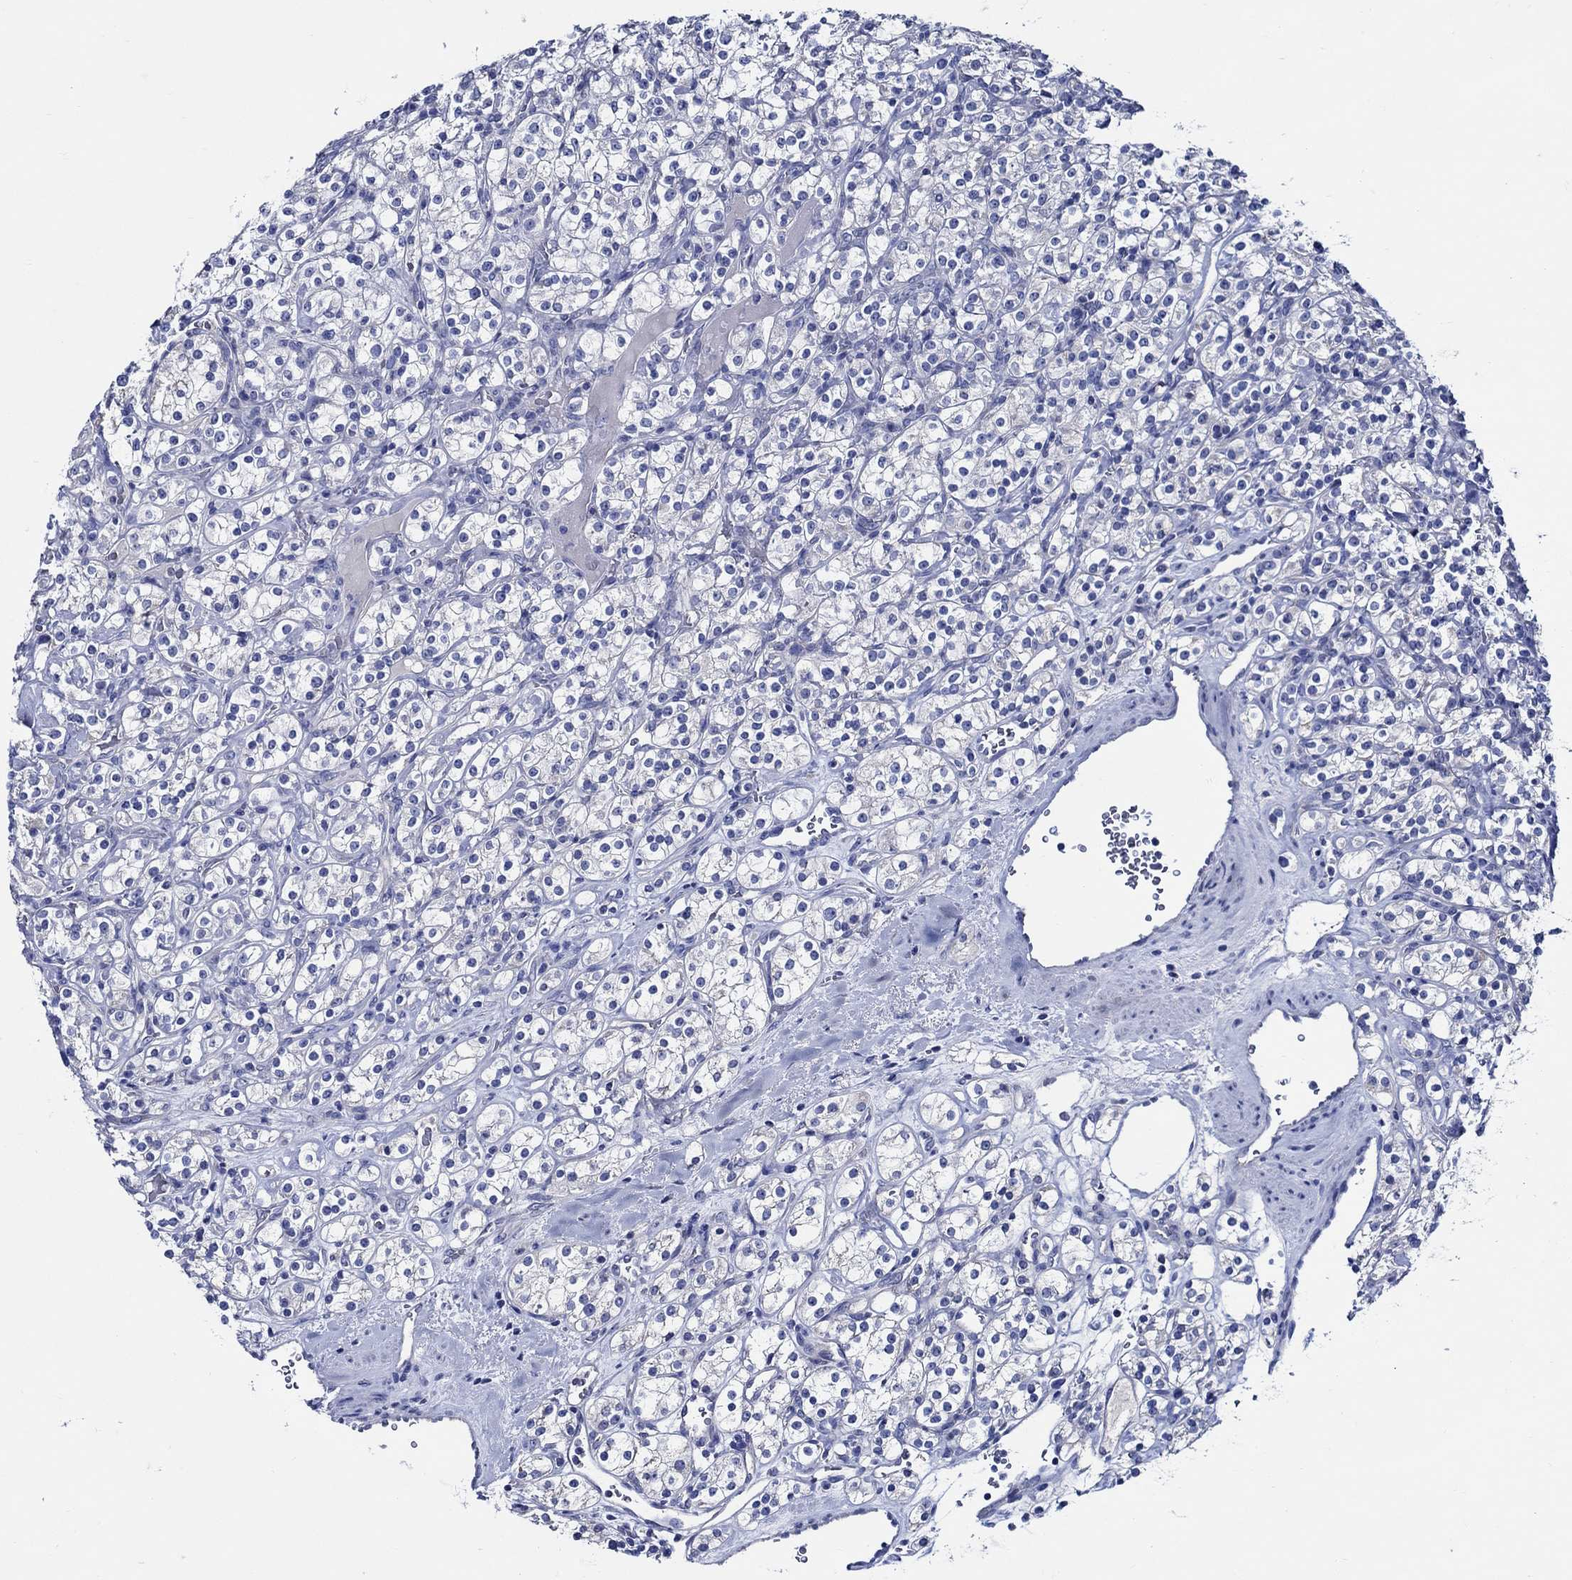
{"staining": {"intensity": "negative", "quantity": "none", "location": "none"}, "tissue": "renal cancer", "cell_type": "Tumor cells", "image_type": "cancer", "snomed": [{"axis": "morphology", "description": "Adenocarcinoma, NOS"}, {"axis": "topography", "description": "Kidney"}], "caption": "Micrograph shows no significant protein positivity in tumor cells of renal cancer (adenocarcinoma). (Immunohistochemistry (ihc), brightfield microscopy, high magnification).", "gene": "SKOR1", "patient": {"sex": "male", "age": 77}}